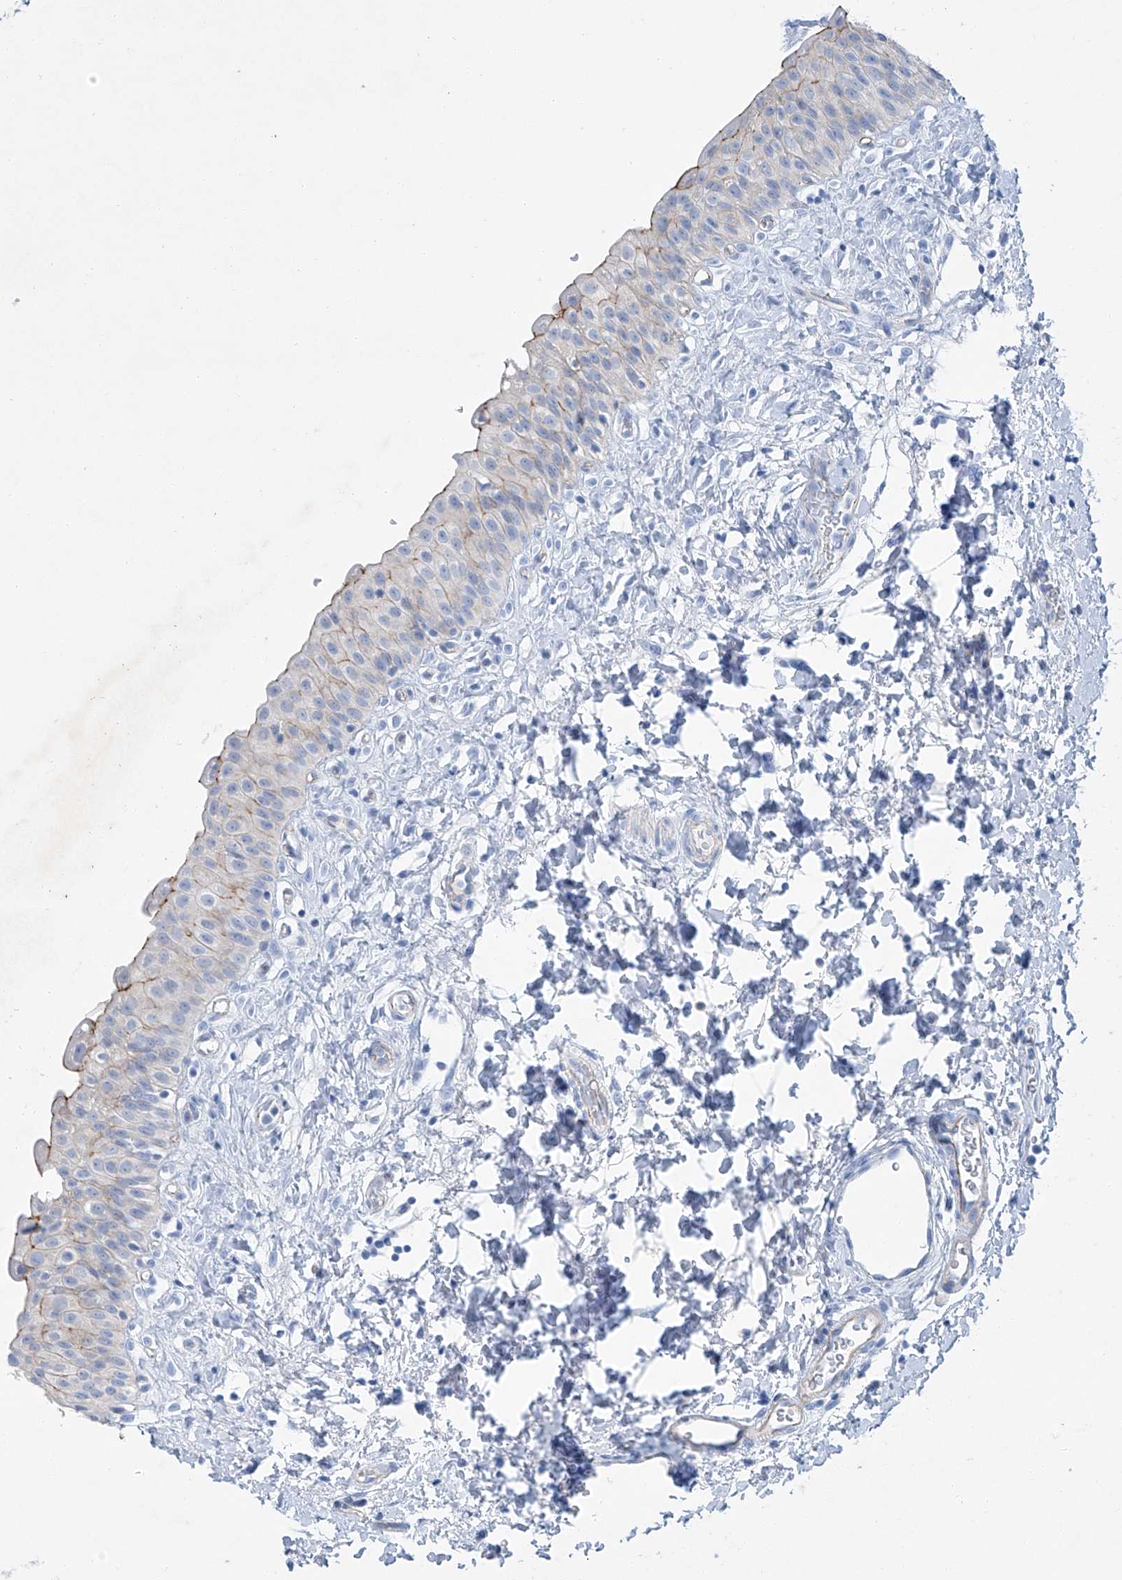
{"staining": {"intensity": "moderate", "quantity": "<25%", "location": "cytoplasmic/membranous"}, "tissue": "urinary bladder", "cell_type": "Urothelial cells", "image_type": "normal", "snomed": [{"axis": "morphology", "description": "Normal tissue, NOS"}, {"axis": "topography", "description": "Urinary bladder"}], "caption": "A histopathology image of urinary bladder stained for a protein shows moderate cytoplasmic/membranous brown staining in urothelial cells. (IHC, brightfield microscopy, high magnification).", "gene": "MAGI1", "patient": {"sex": "male", "age": 51}}